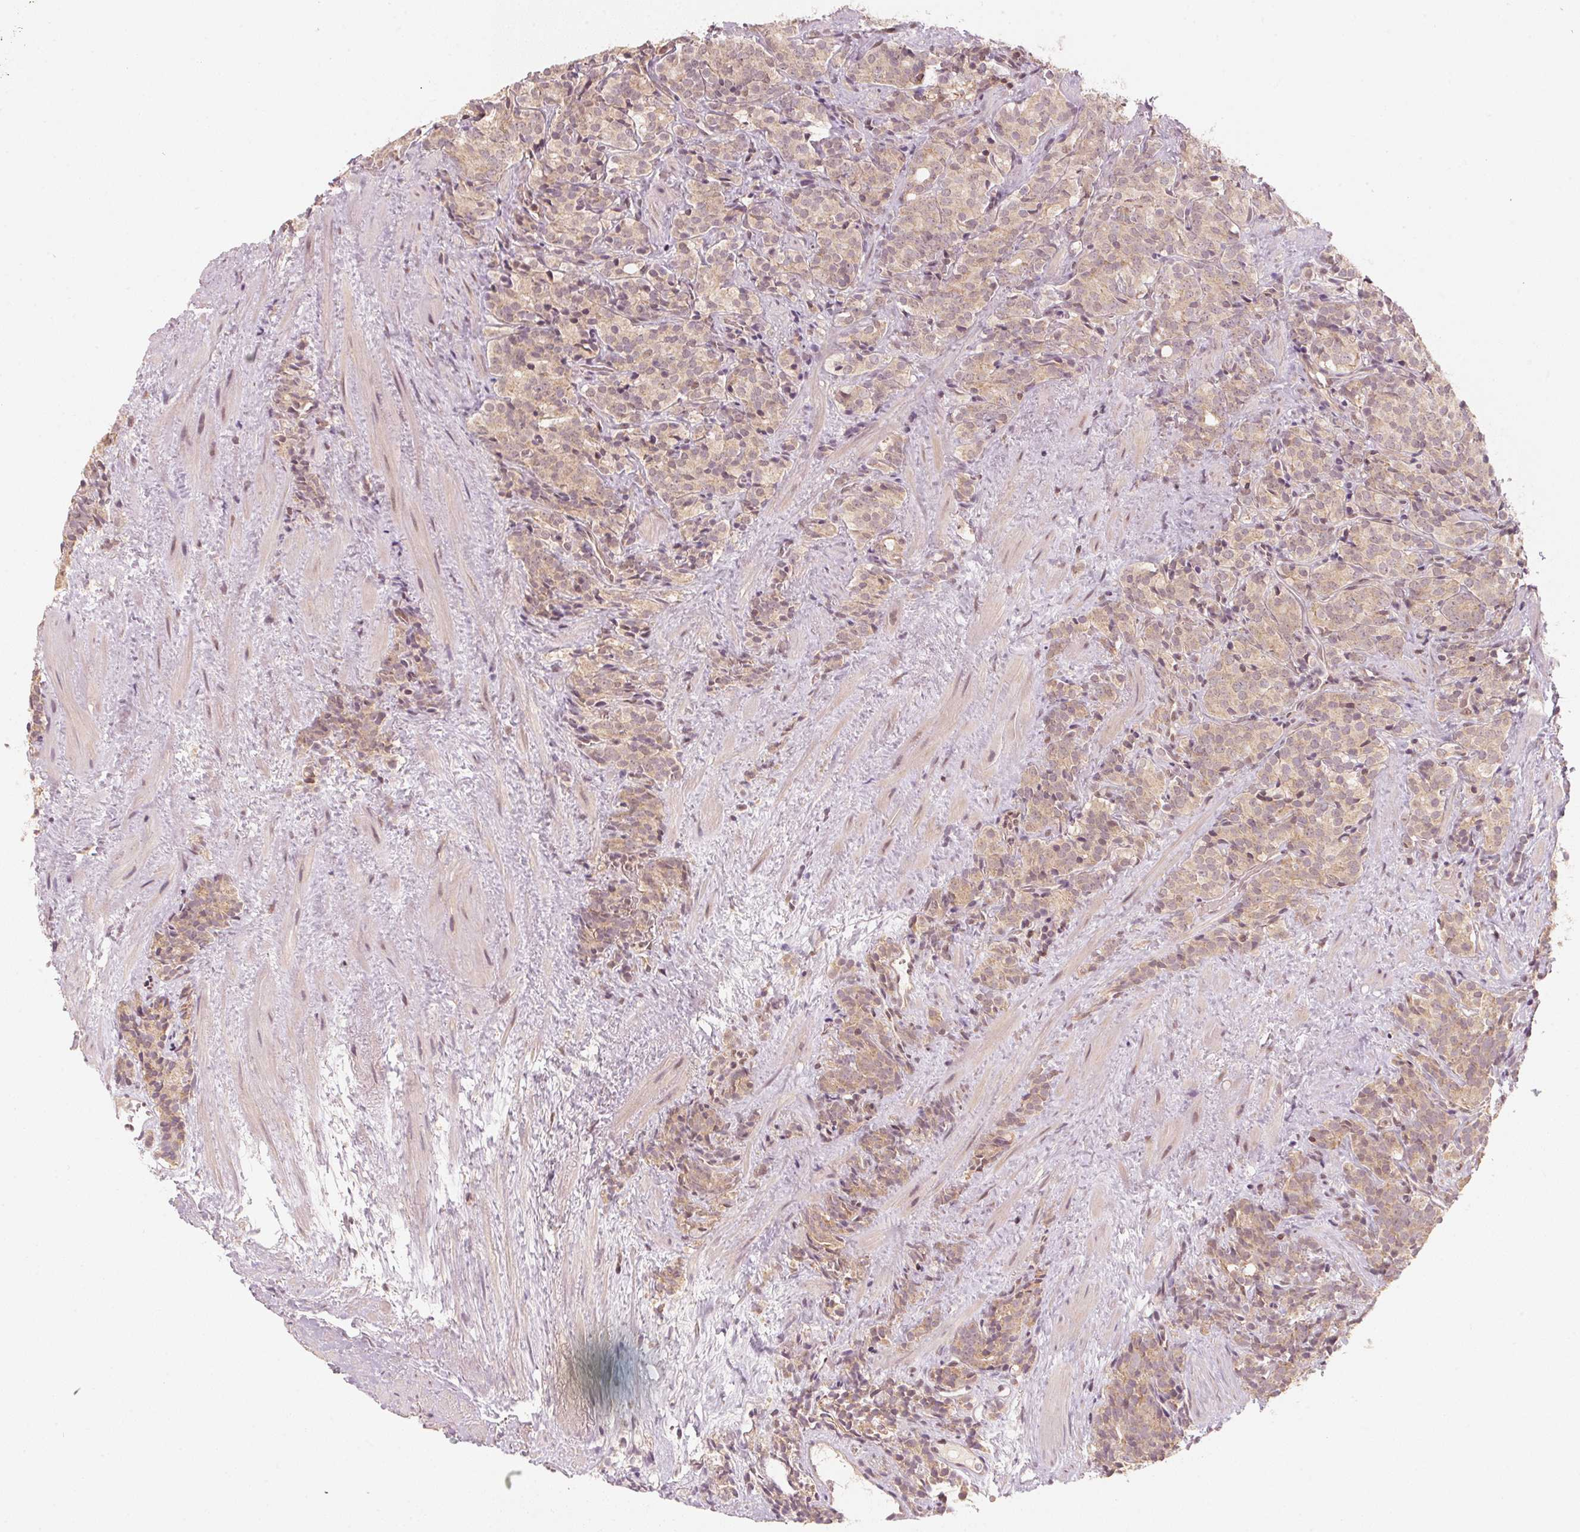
{"staining": {"intensity": "weak", "quantity": ">75%", "location": "cytoplasmic/membranous"}, "tissue": "prostate cancer", "cell_type": "Tumor cells", "image_type": "cancer", "snomed": [{"axis": "morphology", "description": "Adenocarcinoma, High grade"}, {"axis": "topography", "description": "Prostate"}], "caption": "Adenocarcinoma (high-grade) (prostate) tissue shows weak cytoplasmic/membranous expression in about >75% of tumor cells", "gene": "C2orf73", "patient": {"sex": "male", "age": 84}}